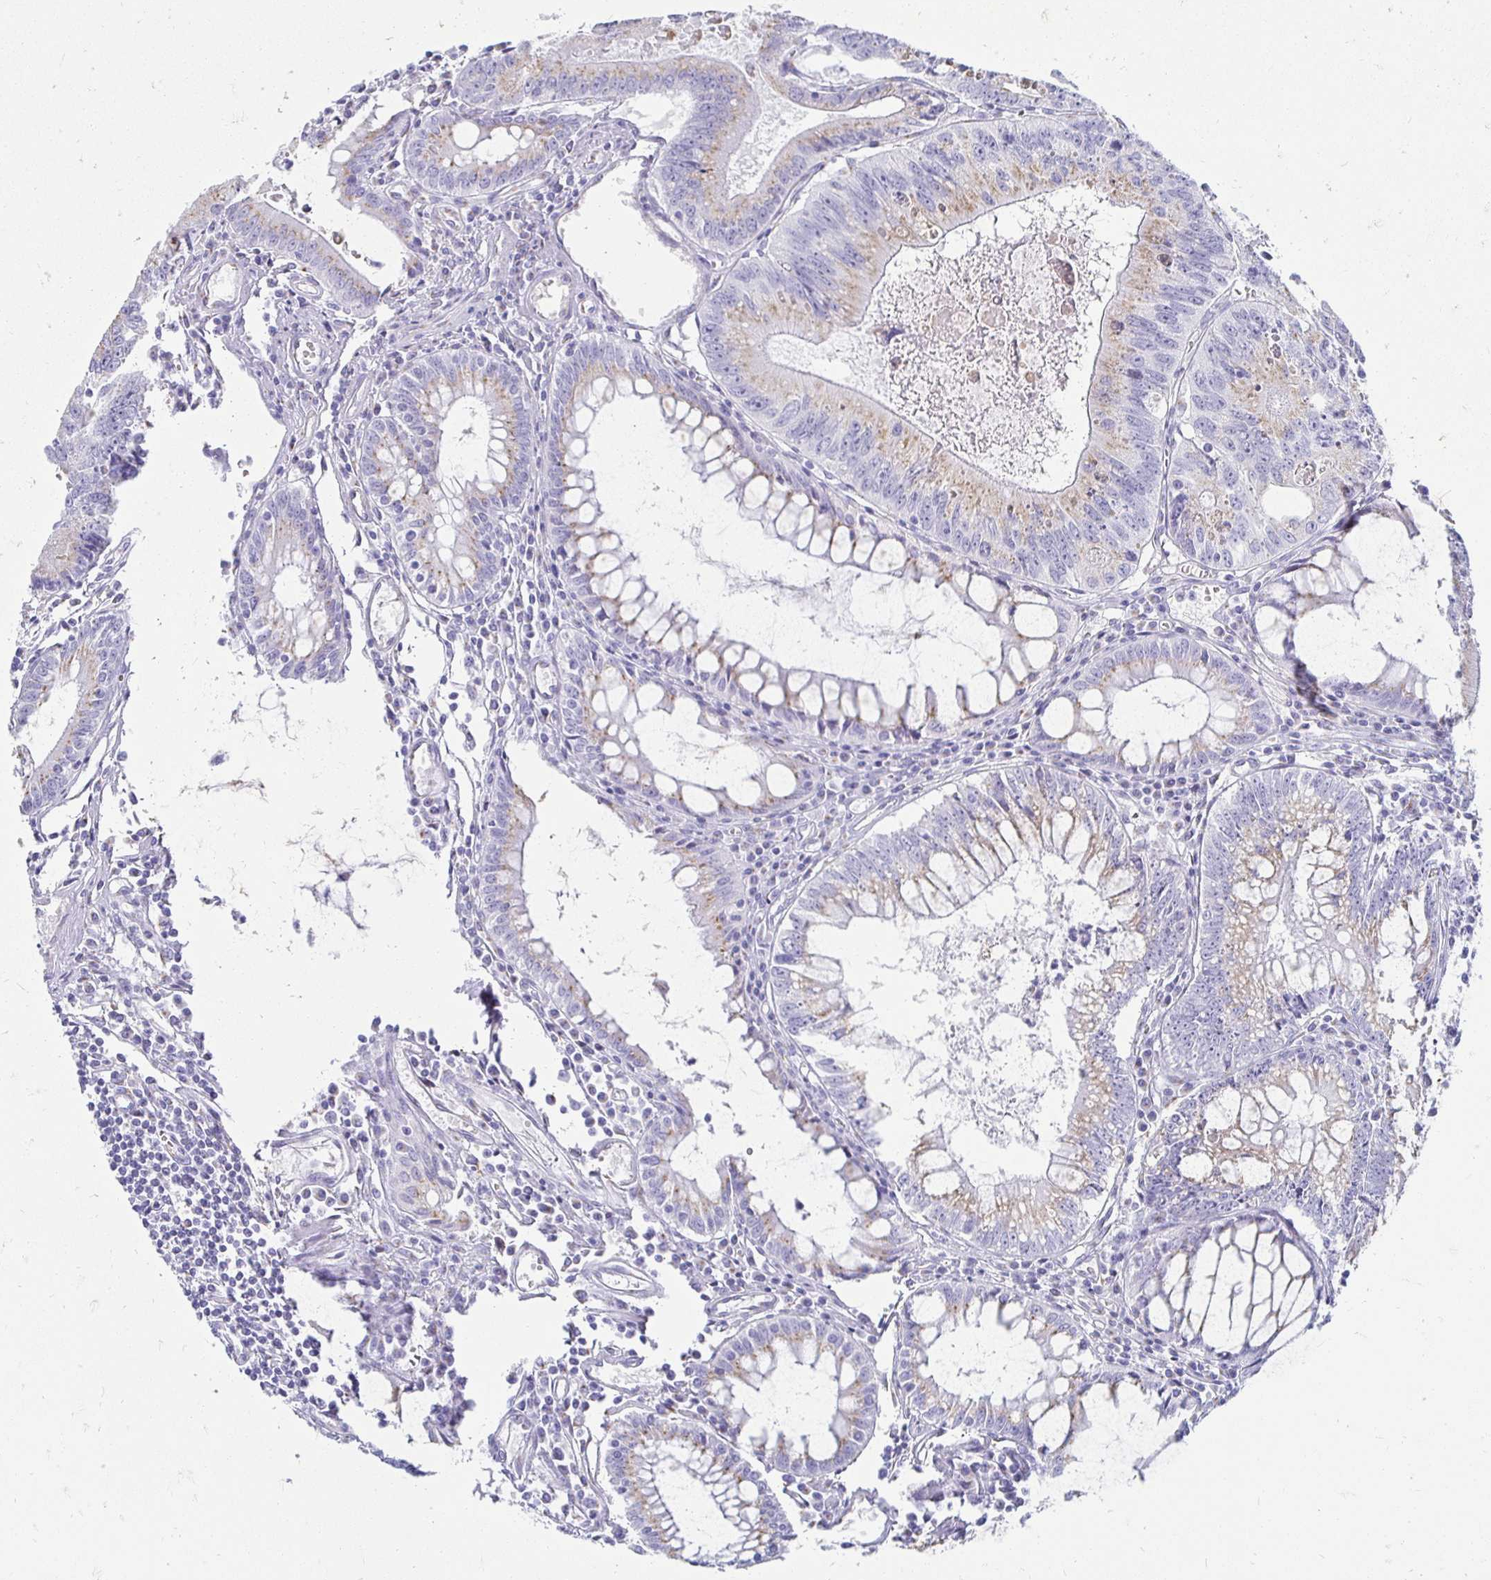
{"staining": {"intensity": "weak", "quantity": ">75%", "location": "cytoplasmic/membranous"}, "tissue": "colorectal cancer", "cell_type": "Tumor cells", "image_type": "cancer", "snomed": [{"axis": "morphology", "description": "Adenocarcinoma, NOS"}, {"axis": "topography", "description": "Rectum"}], "caption": "A low amount of weak cytoplasmic/membranous staining is present in approximately >75% of tumor cells in colorectal cancer (adenocarcinoma) tissue. (DAB (3,3'-diaminobenzidine) IHC with brightfield microscopy, high magnification).", "gene": "PAGE4", "patient": {"sex": "female", "age": 81}}